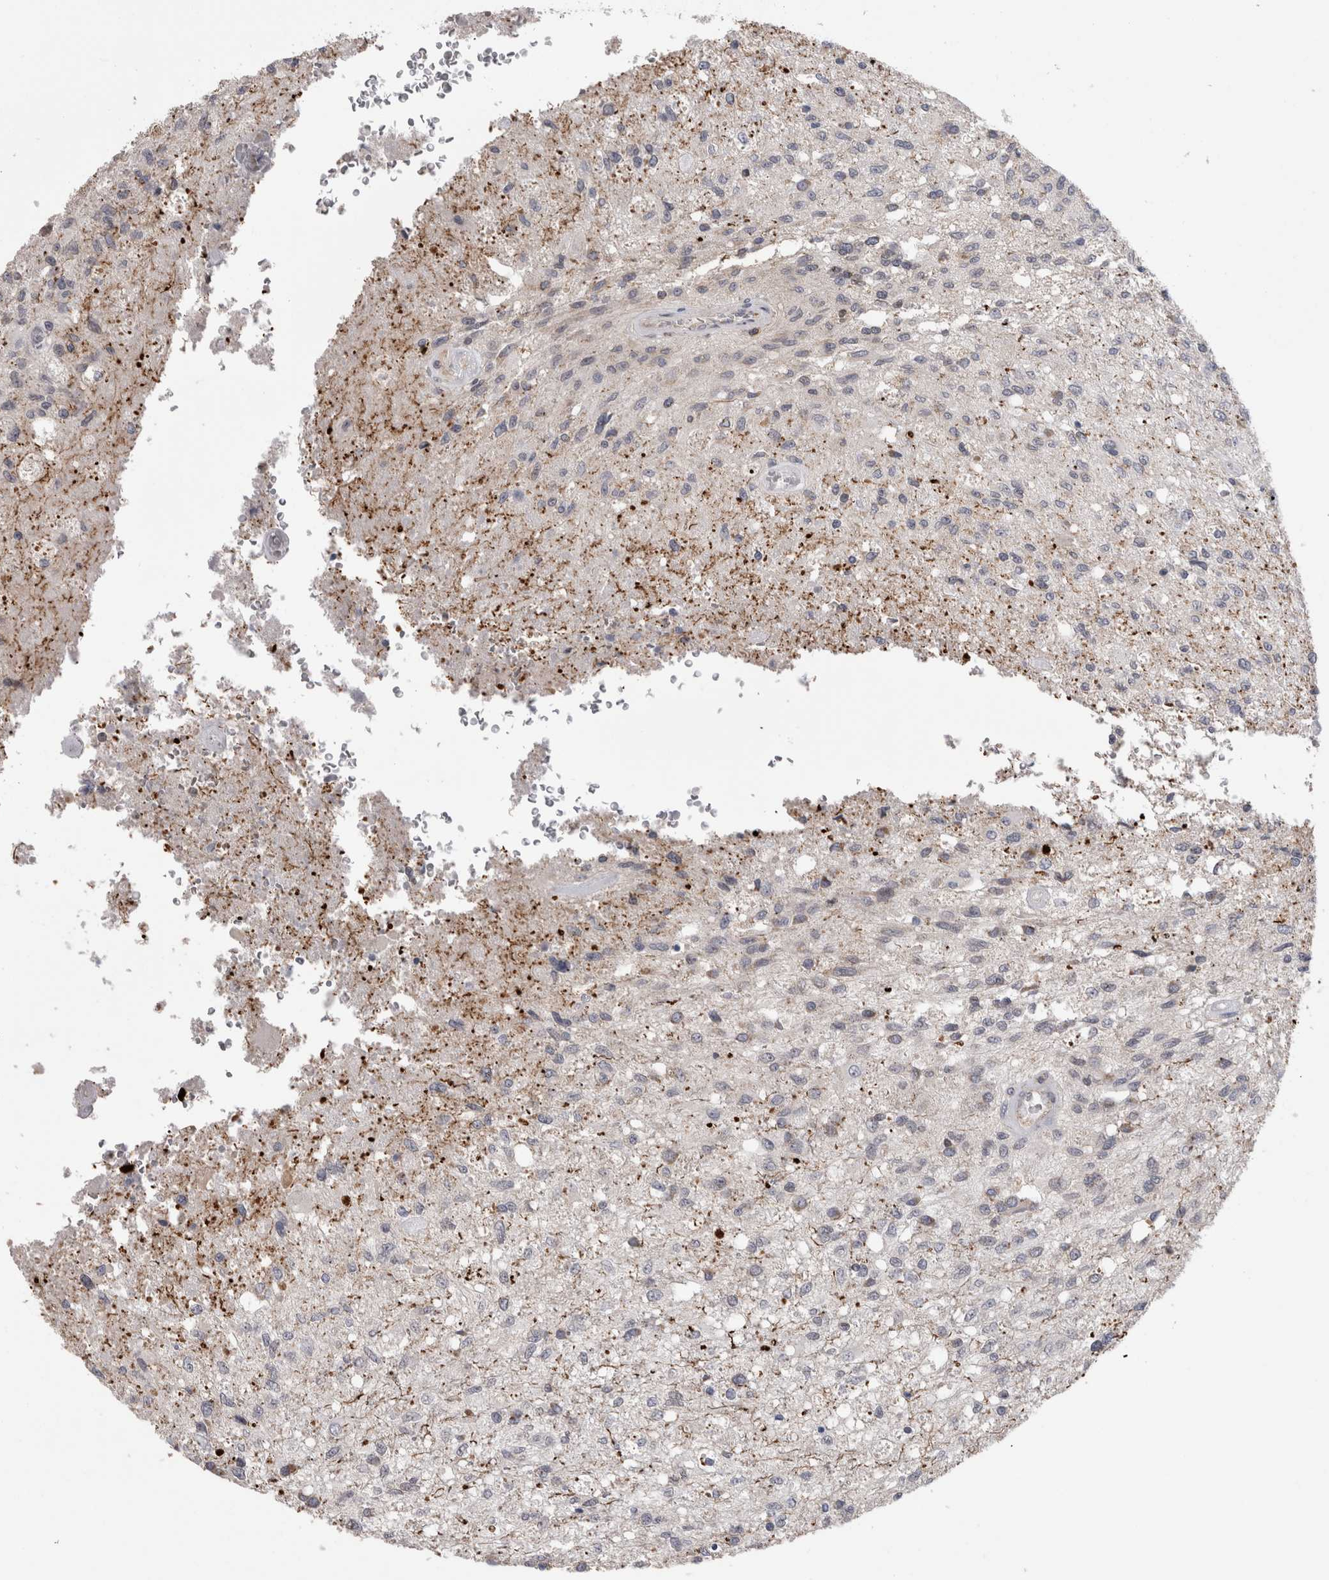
{"staining": {"intensity": "negative", "quantity": "none", "location": "none"}, "tissue": "glioma", "cell_type": "Tumor cells", "image_type": "cancer", "snomed": [{"axis": "morphology", "description": "Normal tissue, NOS"}, {"axis": "morphology", "description": "Glioma, malignant, High grade"}, {"axis": "topography", "description": "Cerebral cortex"}], "caption": "Immunohistochemistry (IHC) of malignant high-grade glioma reveals no expression in tumor cells.", "gene": "DARS2", "patient": {"sex": "male", "age": 77}}